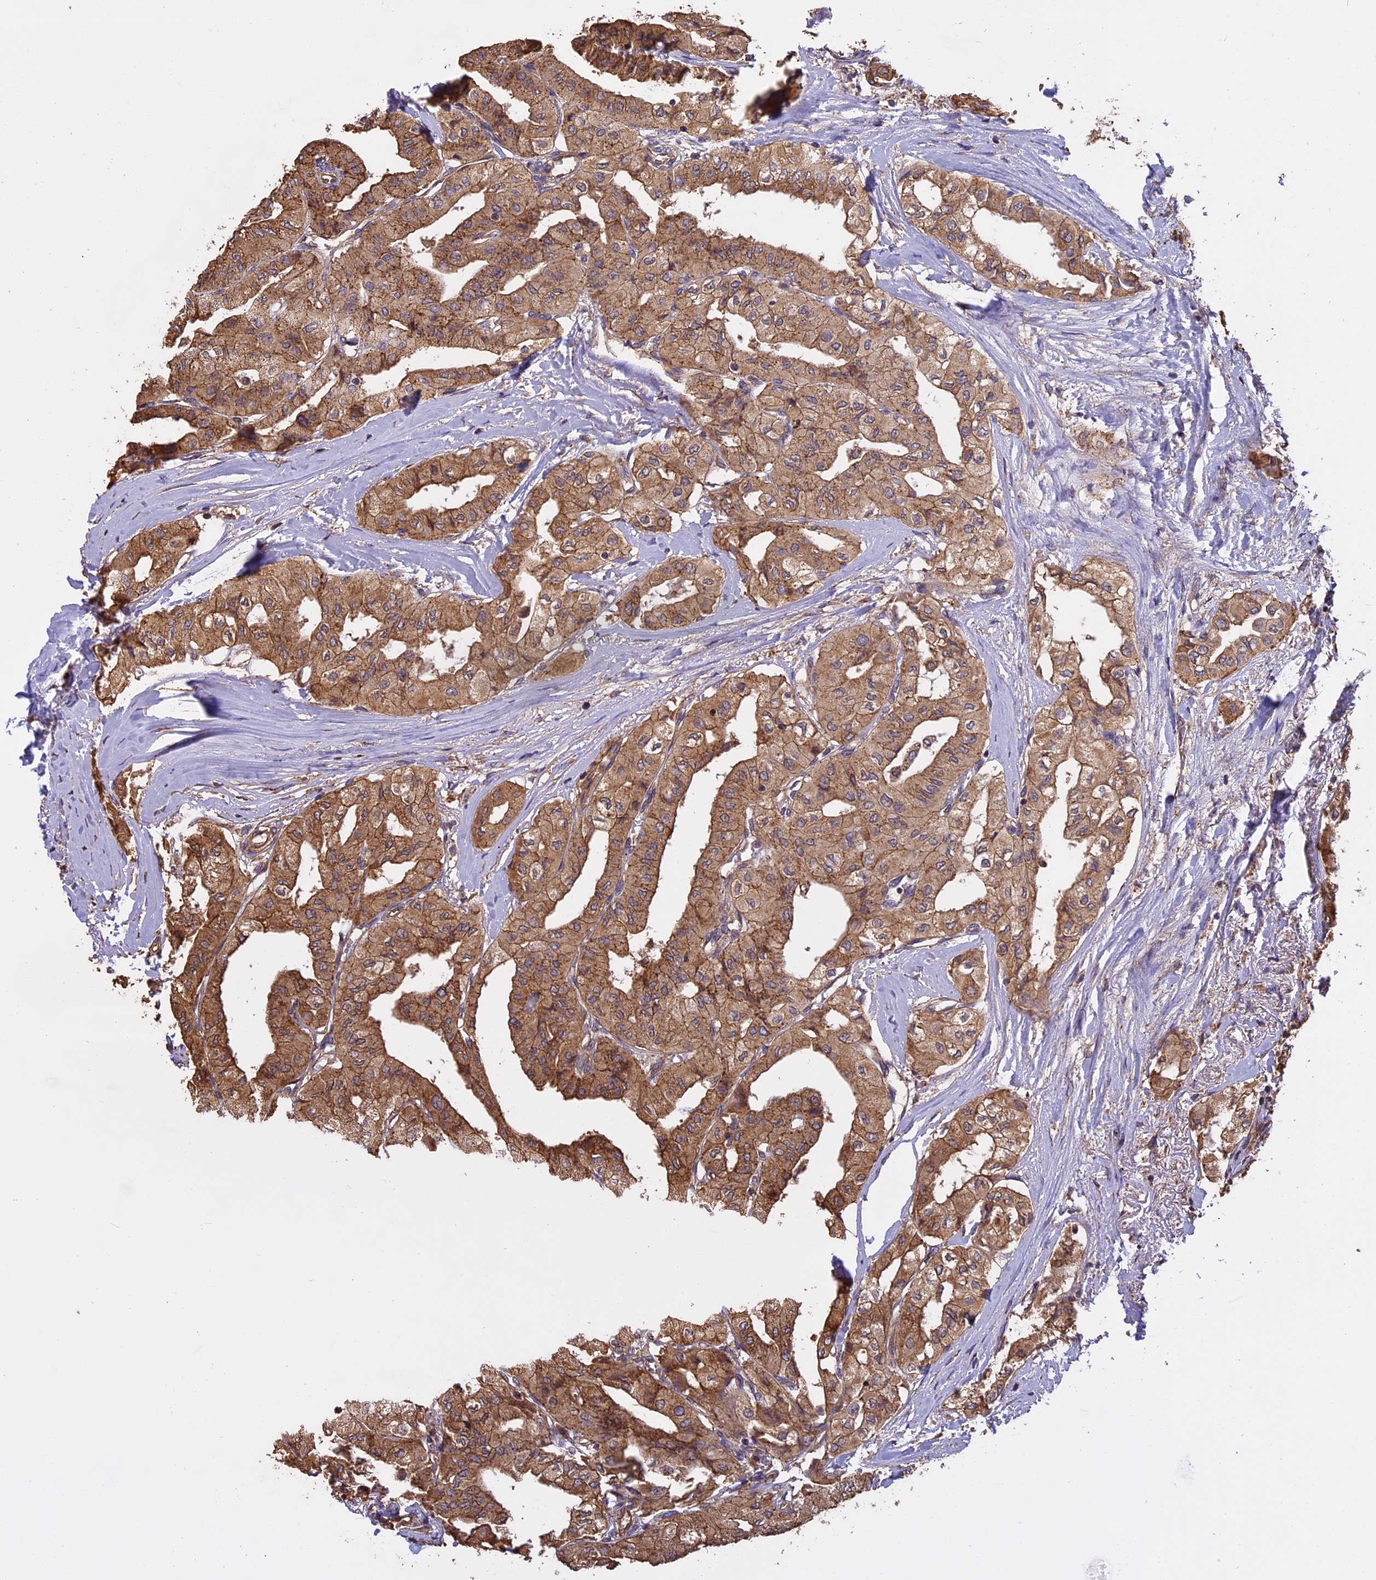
{"staining": {"intensity": "moderate", "quantity": ">75%", "location": "cytoplasmic/membranous"}, "tissue": "thyroid cancer", "cell_type": "Tumor cells", "image_type": "cancer", "snomed": [{"axis": "morphology", "description": "Papillary adenocarcinoma, NOS"}, {"axis": "topography", "description": "Thyroid gland"}], "caption": "A brown stain labels moderate cytoplasmic/membranous staining of a protein in papillary adenocarcinoma (thyroid) tumor cells.", "gene": "CHMP2A", "patient": {"sex": "female", "age": 59}}